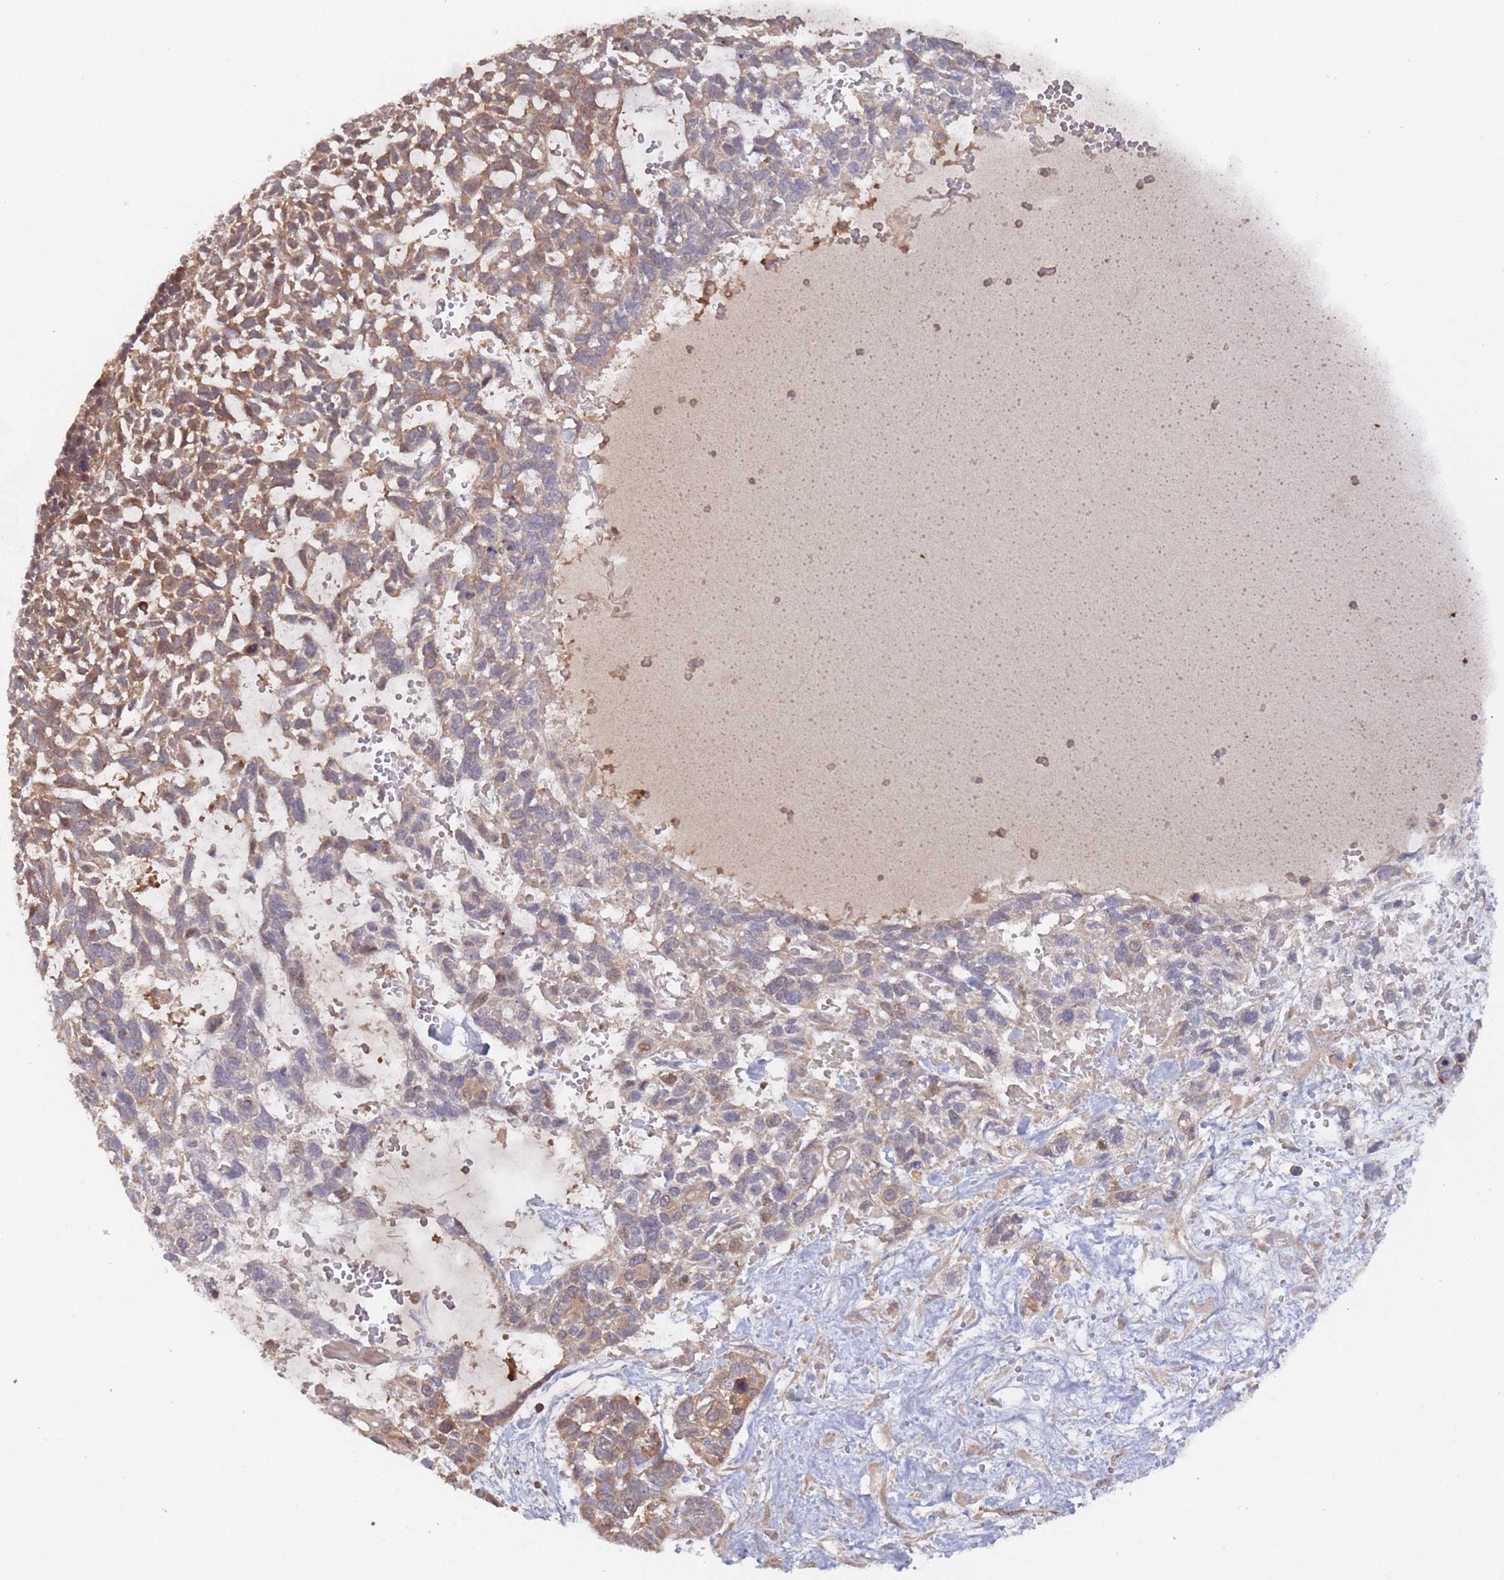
{"staining": {"intensity": "moderate", "quantity": "<25%", "location": "cytoplasmic/membranous"}, "tissue": "skin cancer", "cell_type": "Tumor cells", "image_type": "cancer", "snomed": [{"axis": "morphology", "description": "Basal cell carcinoma"}, {"axis": "topography", "description": "Skin"}], "caption": "Human skin cancer stained with a brown dye demonstrates moderate cytoplasmic/membranous positive expression in about <25% of tumor cells.", "gene": "DDX60", "patient": {"sex": "male", "age": 88}}